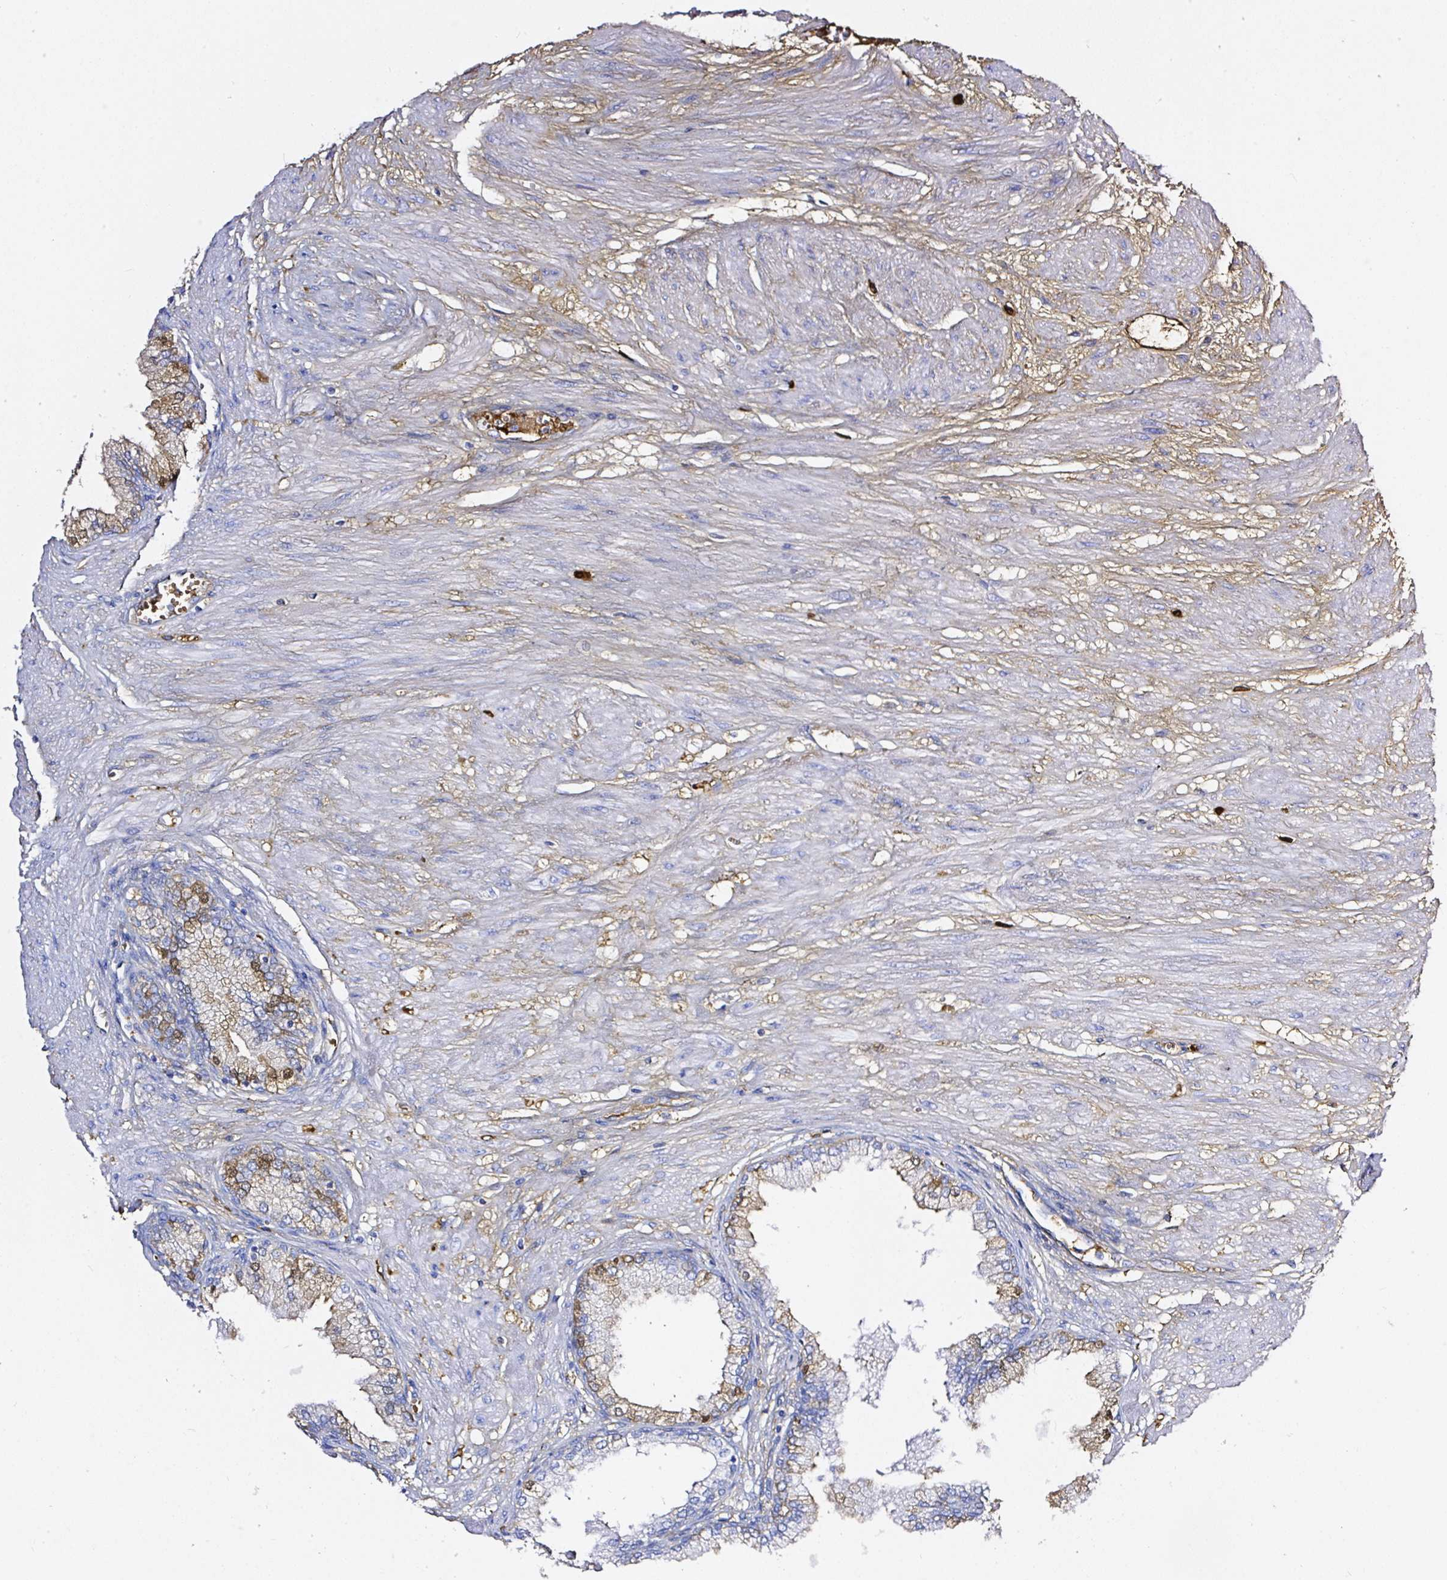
{"staining": {"intensity": "weak", "quantity": "<25%", "location": "cytoplasmic/membranous"}, "tissue": "prostate cancer", "cell_type": "Tumor cells", "image_type": "cancer", "snomed": [{"axis": "morphology", "description": "Adenocarcinoma, High grade"}, {"axis": "topography", "description": "Prostate and seminal vesicle, NOS"}], "caption": "High power microscopy photomicrograph of an IHC micrograph of prostate cancer, revealing no significant staining in tumor cells.", "gene": "CLEC3B", "patient": {"sex": "male", "age": 64}}